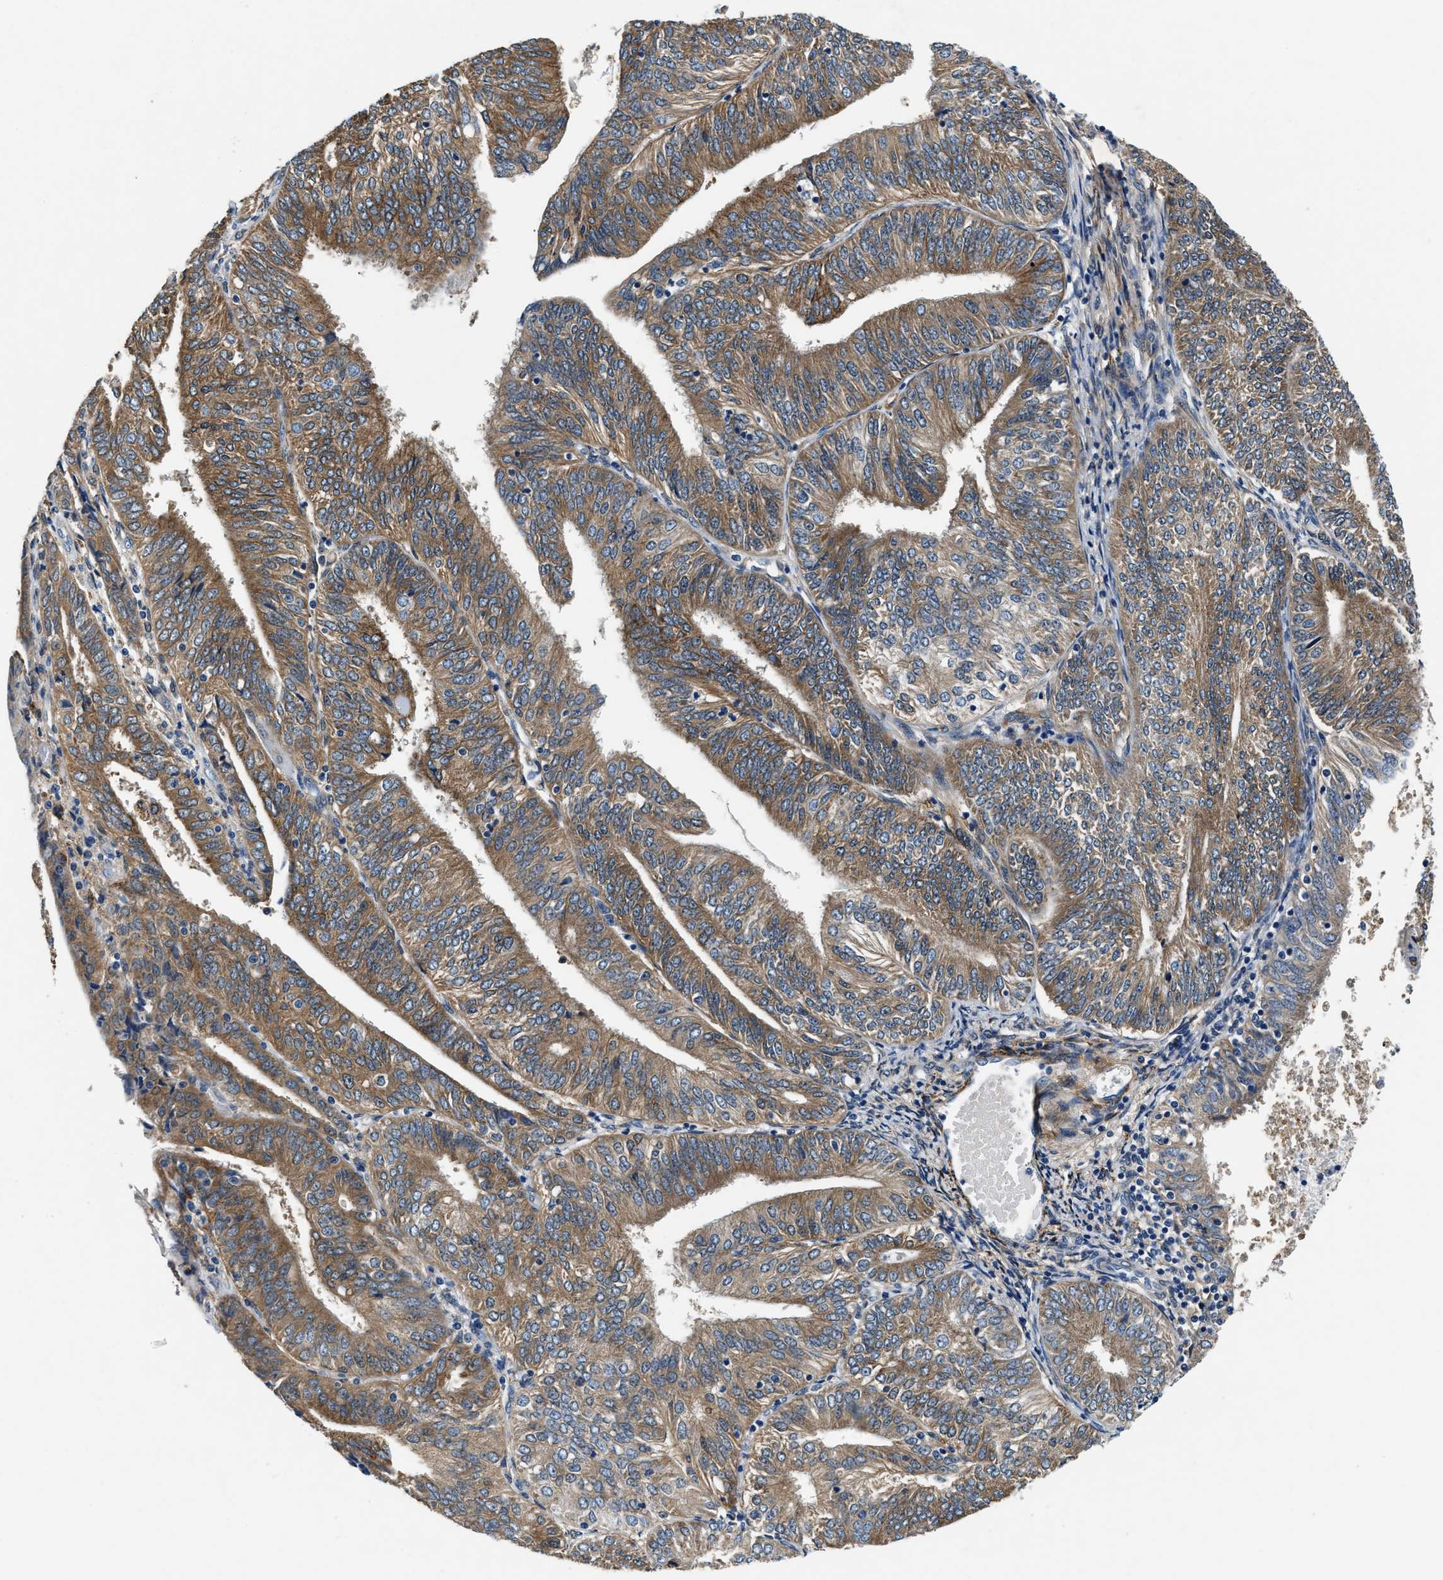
{"staining": {"intensity": "moderate", "quantity": ">75%", "location": "cytoplasmic/membranous"}, "tissue": "endometrial cancer", "cell_type": "Tumor cells", "image_type": "cancer", "snomed": [{"axis": "morphology", "description": "Adenocarcinoma, NOS"}, {"axis": "topography", "description": "Endometrium"}], "caption": "Moderate cytoplasmic/membranous protein positivity is seen in about >75% of tumor cells in endometrial cancer (adenocarcinoma). The protein of interest is stained brown, and the nuclei are stained in blue (DAB (3,3'-diaminobenzidine) IHC with brightfield microscopy, high magnification).", "gene": "PRTFDC1", "patient": {"sex": "female", "age": 58}}